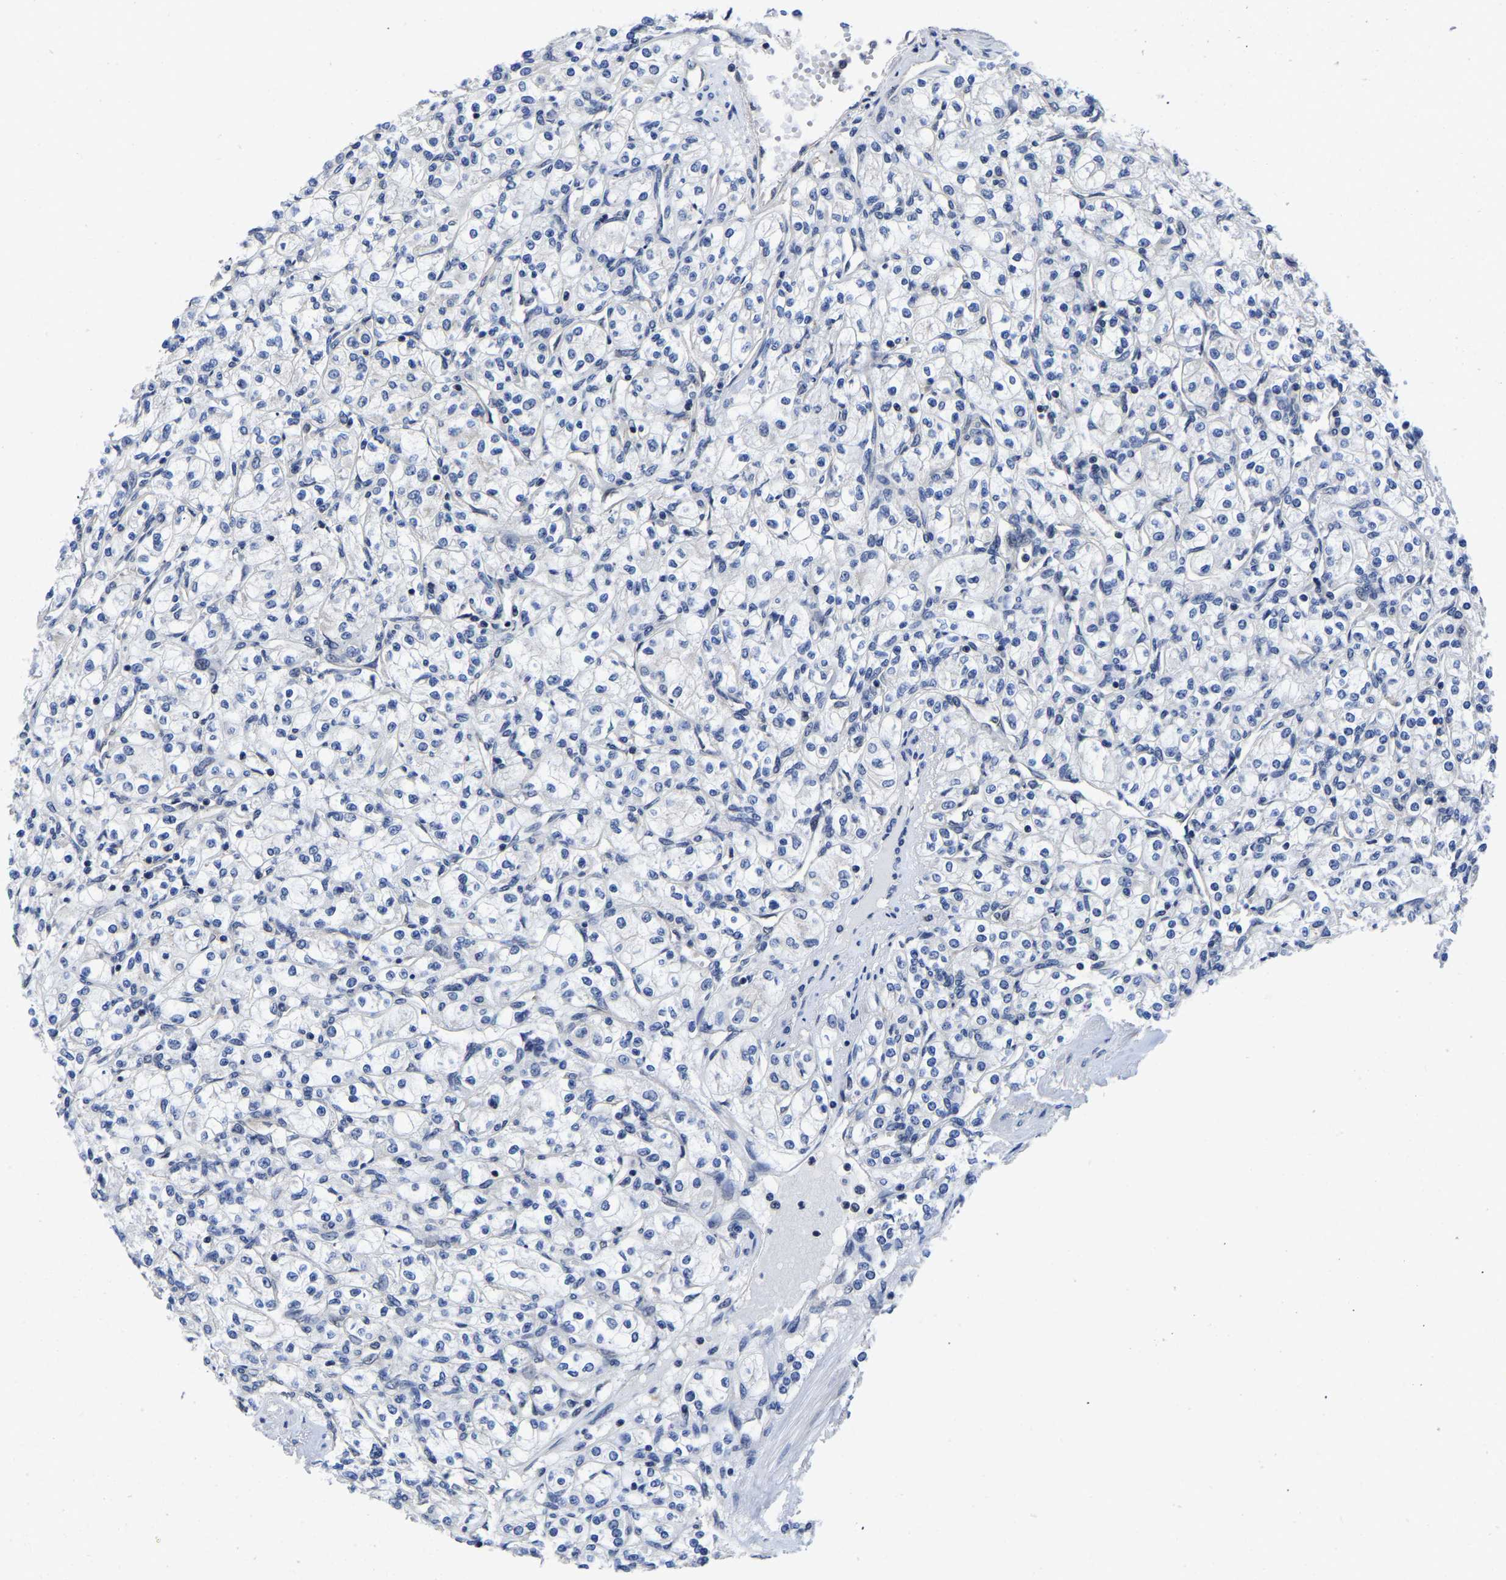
{"staining": {"intensity": "negative", "quantity": "none", "location": "none"}, "tissue": "renal cancer", "cell_type": "Tumor cells", "image_type": "cancer", "snomed": [{"axis": "morphology", "description": "Adenocarcinoma, NOS"}, {"axis": "topography", "description": "Kidney"}], "caption": "Human renal cancer (adenocarcinoma) stained for a protein using IHC shows no expression in tumor cells.", "gene": "MCOLN2", "patient": {"sex": "male", "age": 77}}